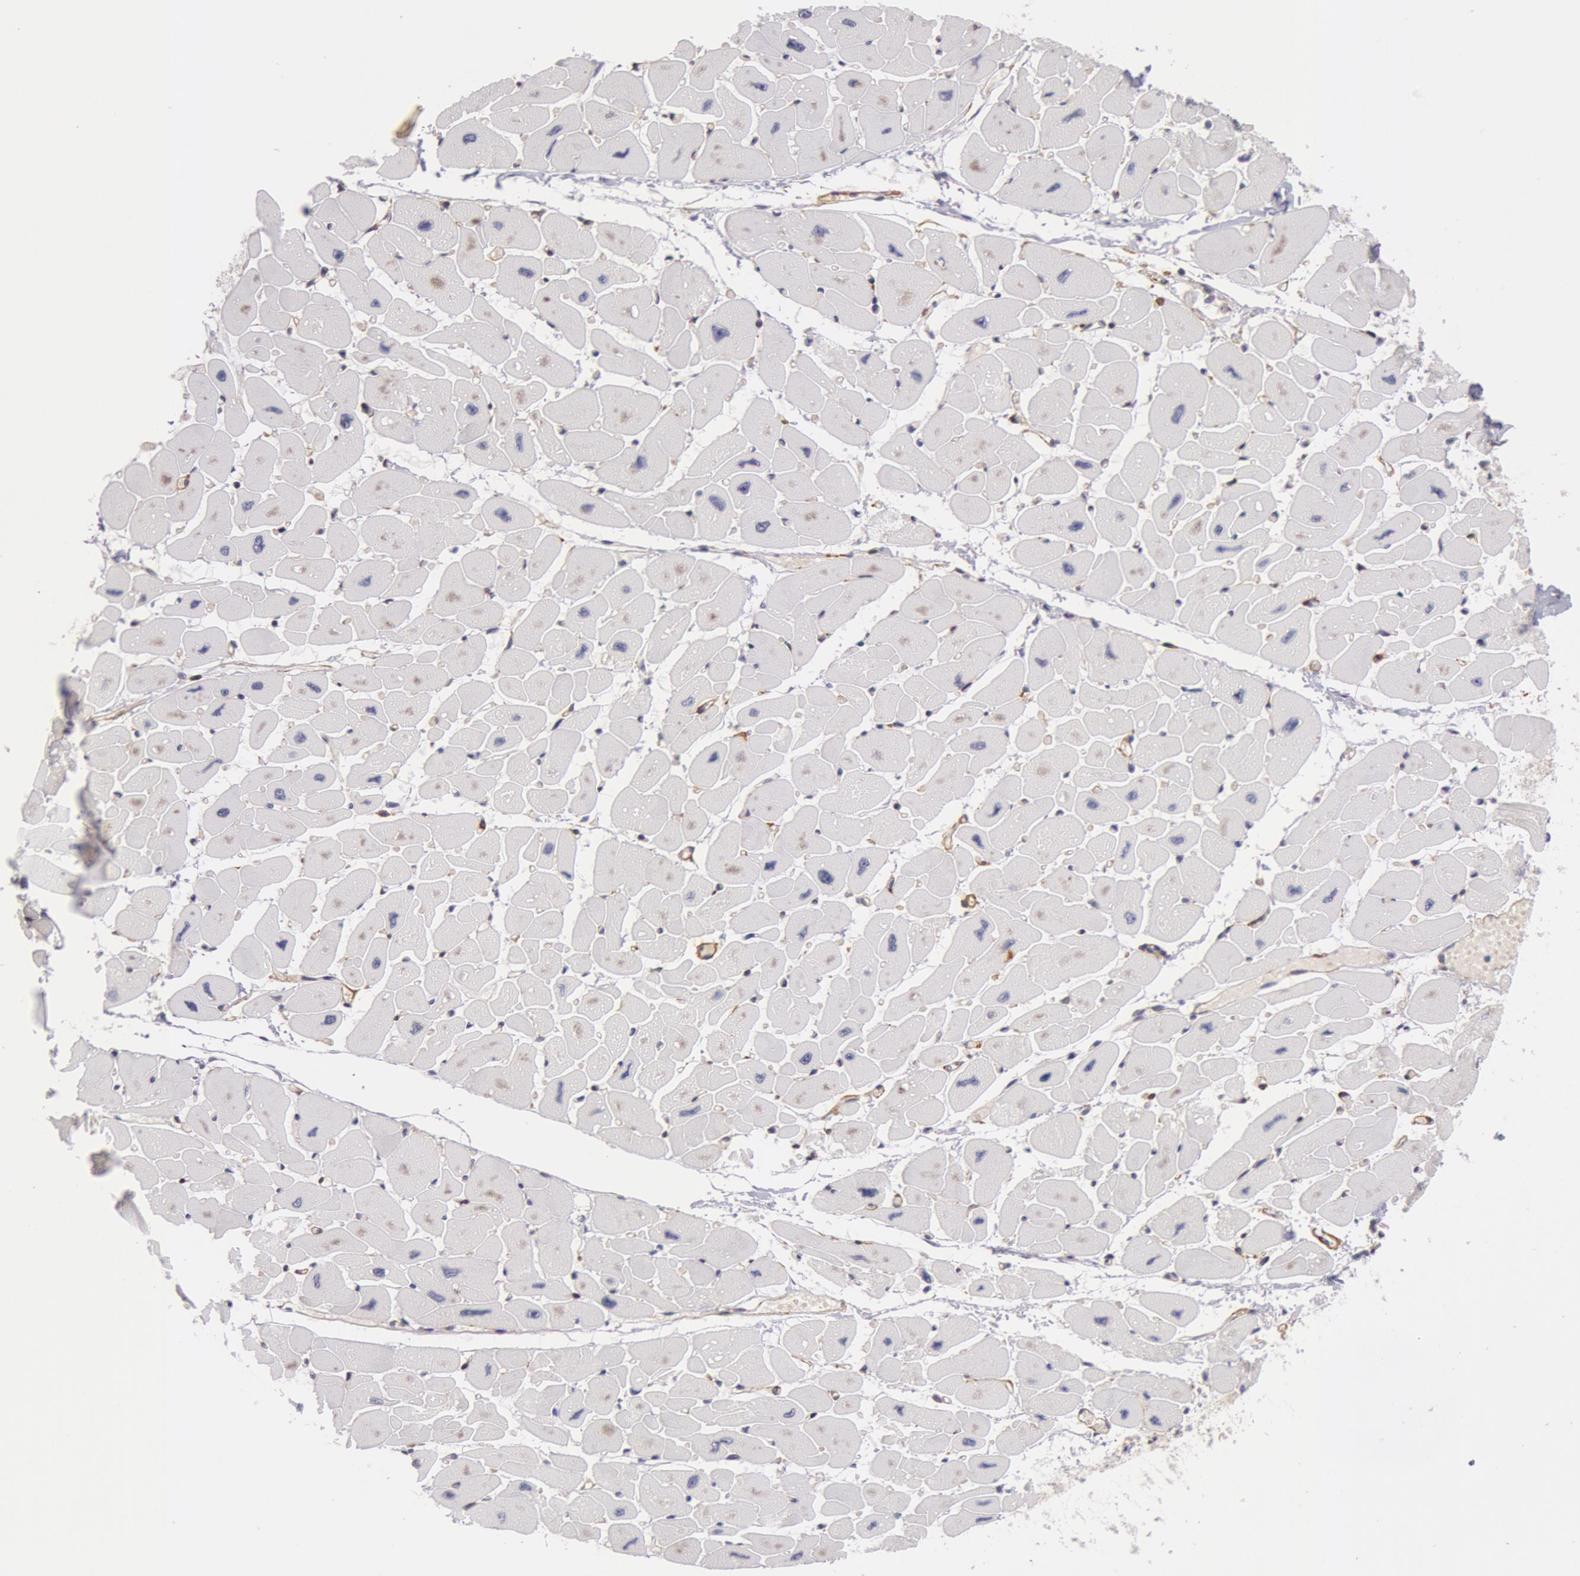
{"staining": {"intensity": "negative", "quantity": "none", "location": "none"}, "tissue": "heart muscle", "cell_type": "Cardiomyocytes", "image_type": "normal", "snomed": [{"axis": "morphology", "description": "Normal tissue, NOS"}, {"axis": "topography", "description": "Heart"}], "caption": "Histopathology image shows no significant protein expression in cardiomyocytes of unremarkable heart muscle.", "gene": "IL23A", "patient": {"sex": "female", "age": 54}}